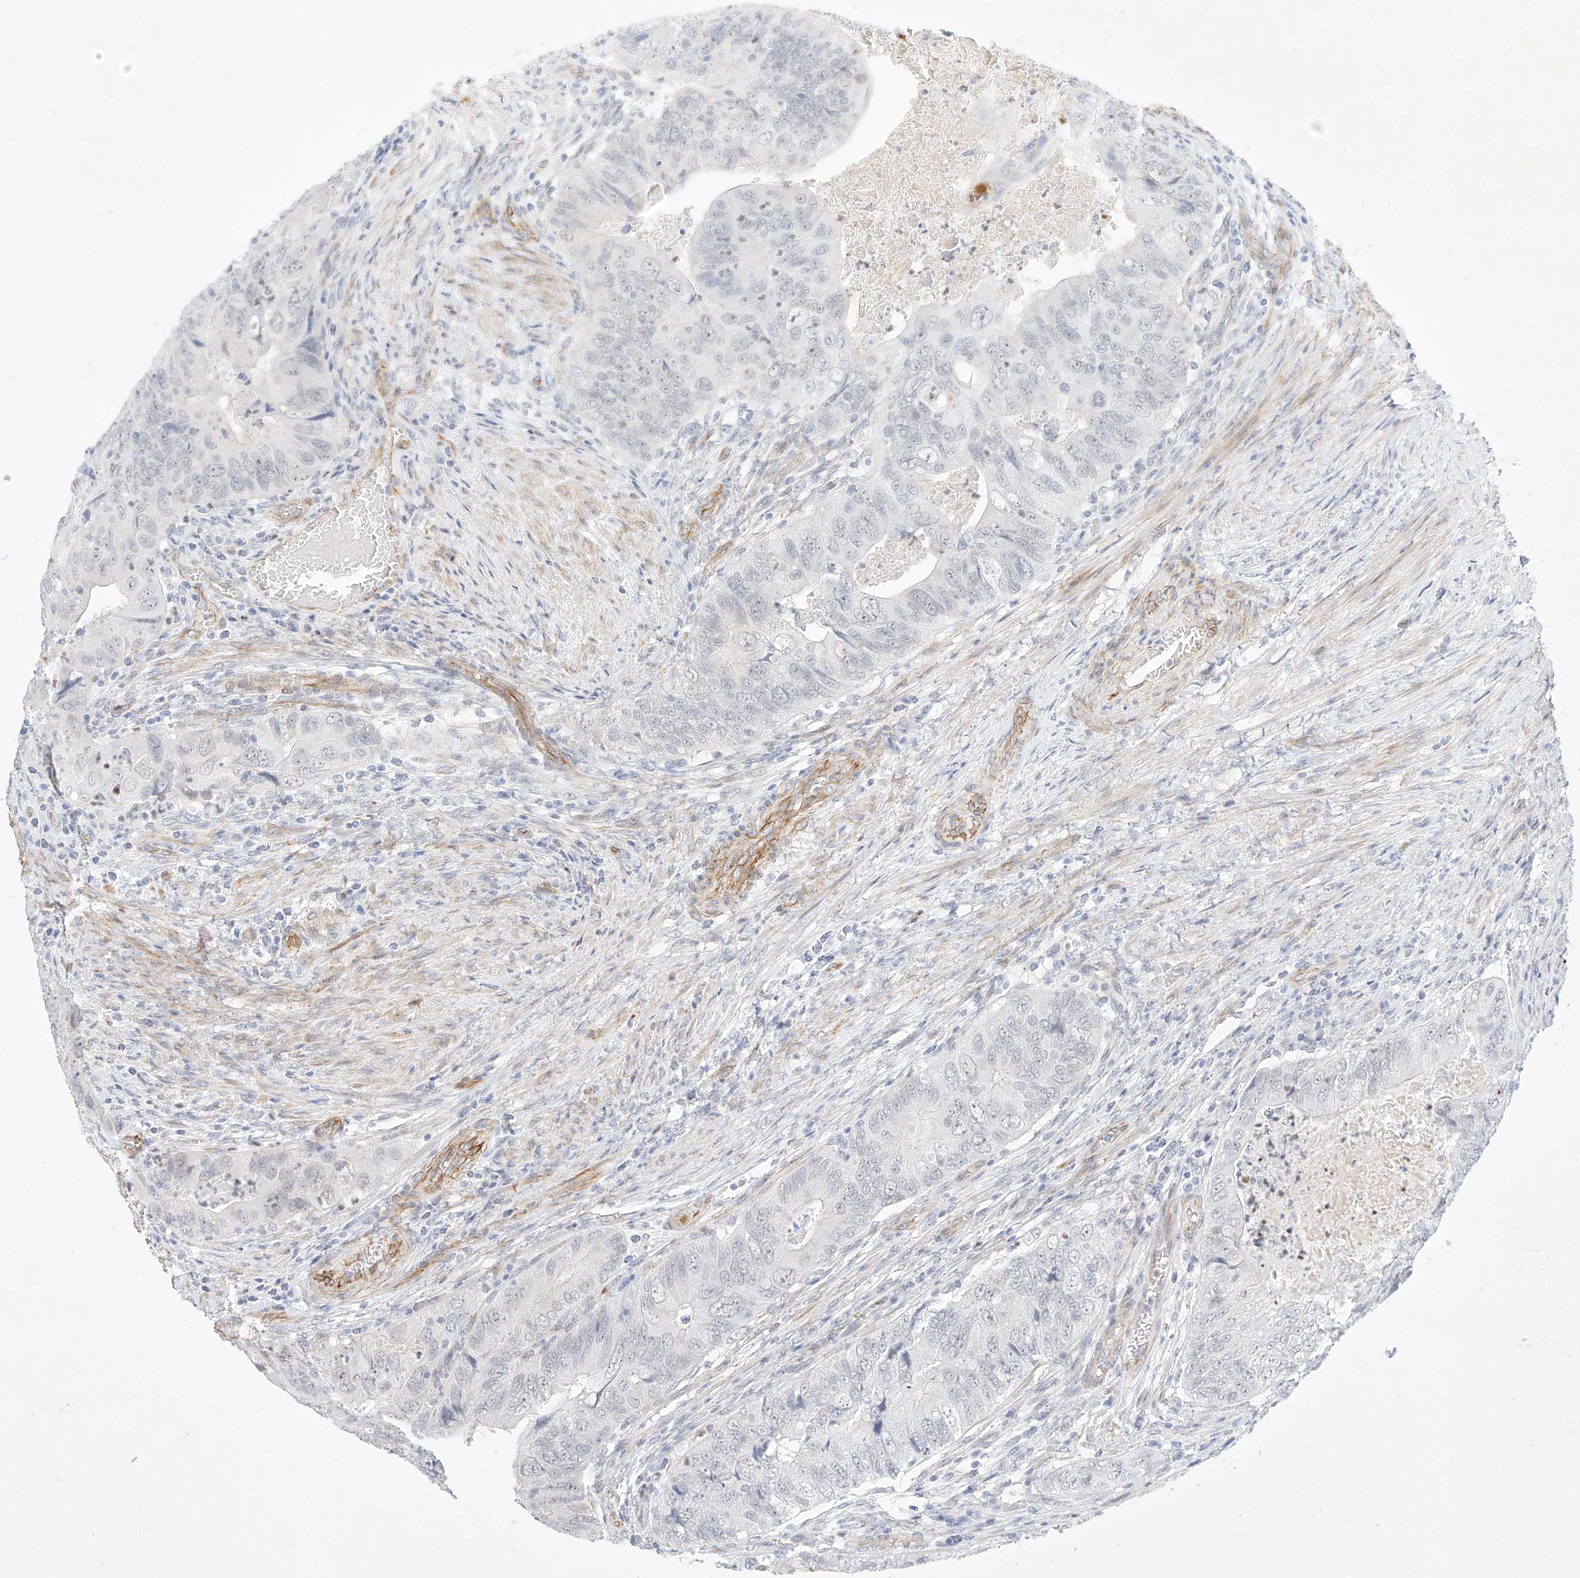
{"staining": {"intensity": "negative", "quantity": "none", "location": "none"}, "tissue": "colorectal cancer", "cell_type": "Tumor cells", "image_type": "cancer", "snomed": [{"axis": "morphology", "description": "Adenocarcinoma, NOS"}, {"axis": "topography", "description": "Rectum"}], "caption": "Colorectal cancer (adenocarcinoma) was stained to show a protein in brown. There is no significant staining in tumor cells.", "gene": "REEP2", "patient": {"sex": "male", "age": 63}}